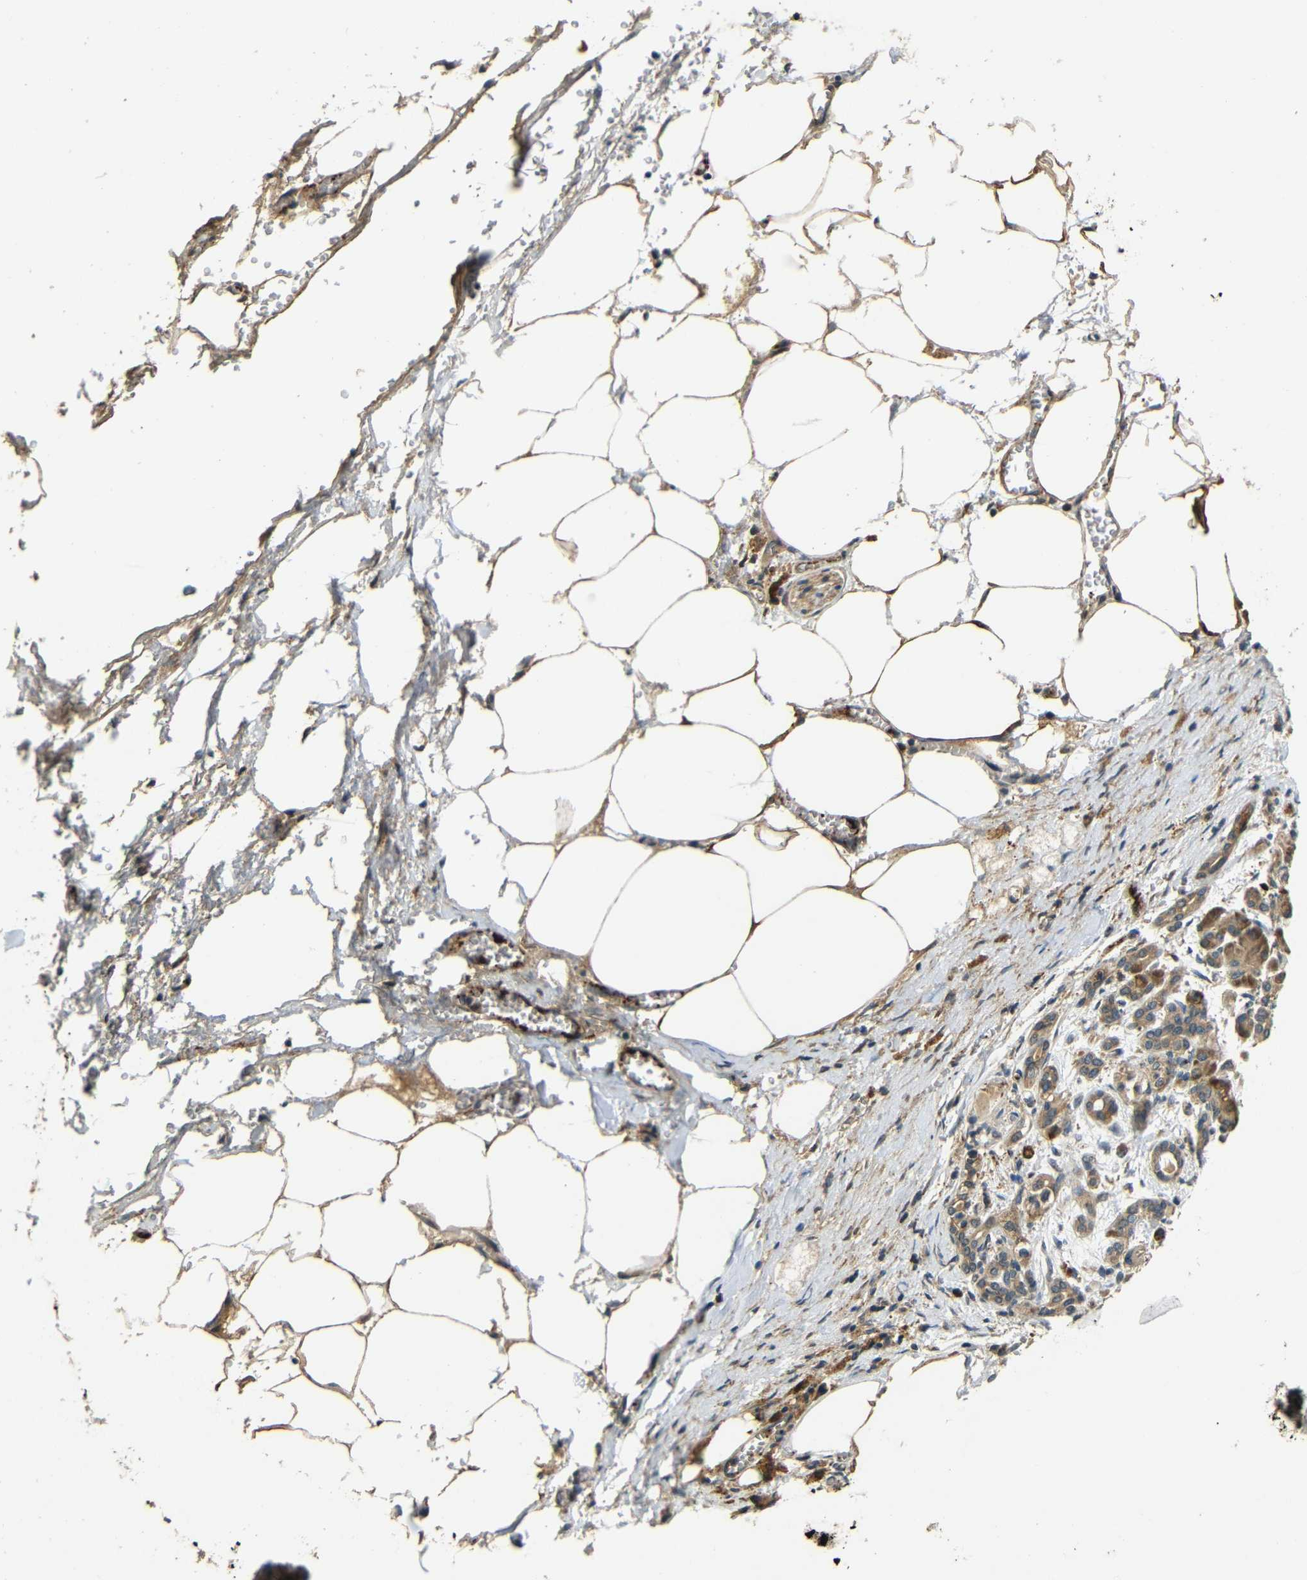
{"staining": {"intensity": "moderate", "quantity": ">75%", "location": "cytoplasmic/membranous"}, "tissue": "pancreatic cancer", "cell_type": "Tumor cells", "image_type": "cancer", "snomed": [{"axis": "morphology", "description": "Adenocarcinoma, NOS"}, {"axis": "topography", "description": "Pancreas"}], "caption": "Immunohistochemical staining of human pancreatic cancer (adenocarcinoma) displays medium levels of moderate cytoplasmic/membranous protein positivity in approximately >75% of tumor cells.", "gene": "EPHB2", "patient": {"sex": "female", "age": 70}}